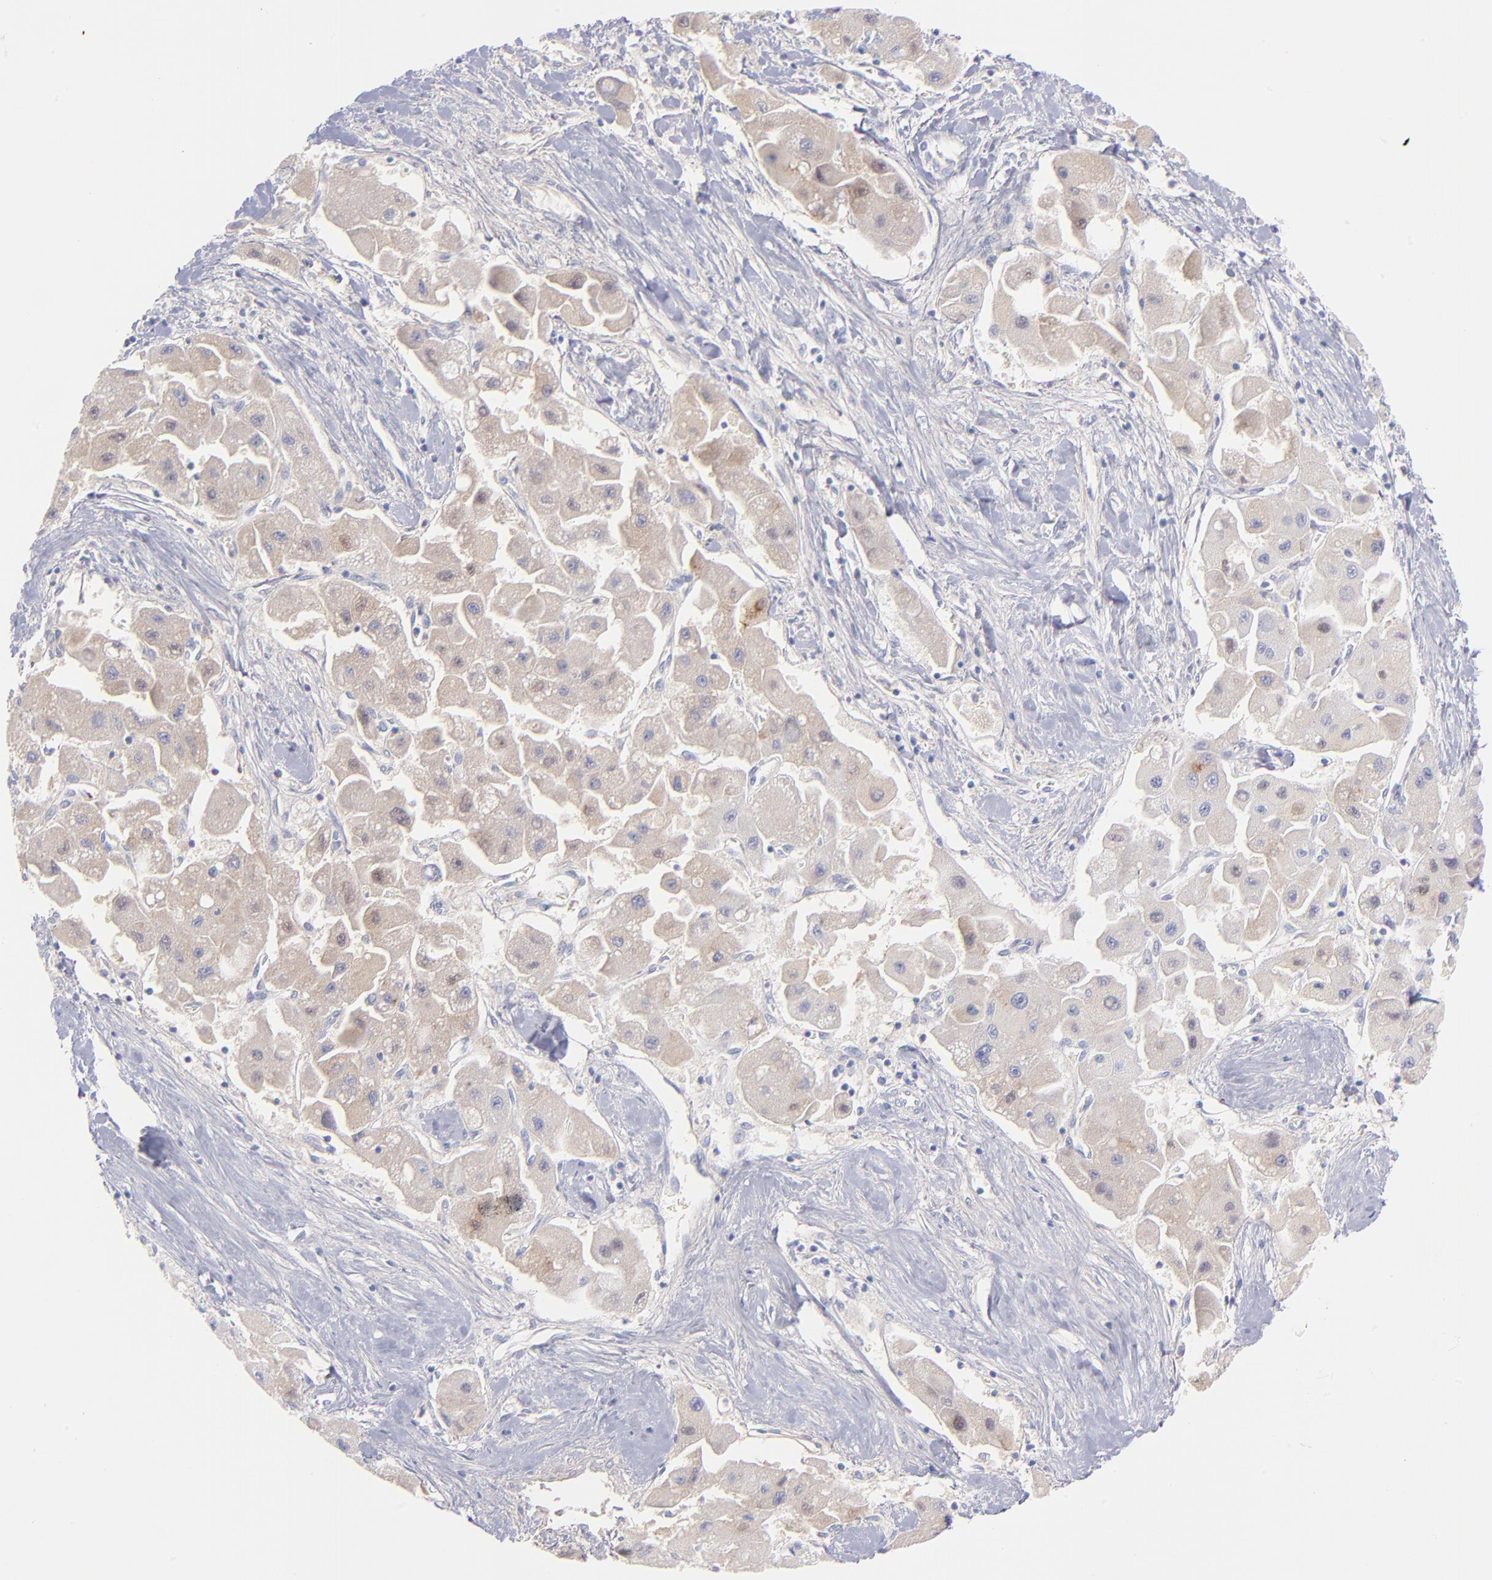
{"staining": {"intensity": "weak", "quantity": ">75%", "location": "cytoplasmic/membranous"}, "tissue": "liver cancer", "cell_type": "Tumor cells", "image_type": "cancer", "snomed": [{"axis": "morphology", "description": "Carcinoma, Hepatocellular, NOS"}, {"axis": "topography", "description": "Liver"}], "caption": "Liver cancer (hepatocellular carcinoma) stained with a protein marker exhibits weak staining in tumor cells.", "gene": "HP", "patient": {"sex": "male", "age": 24}}